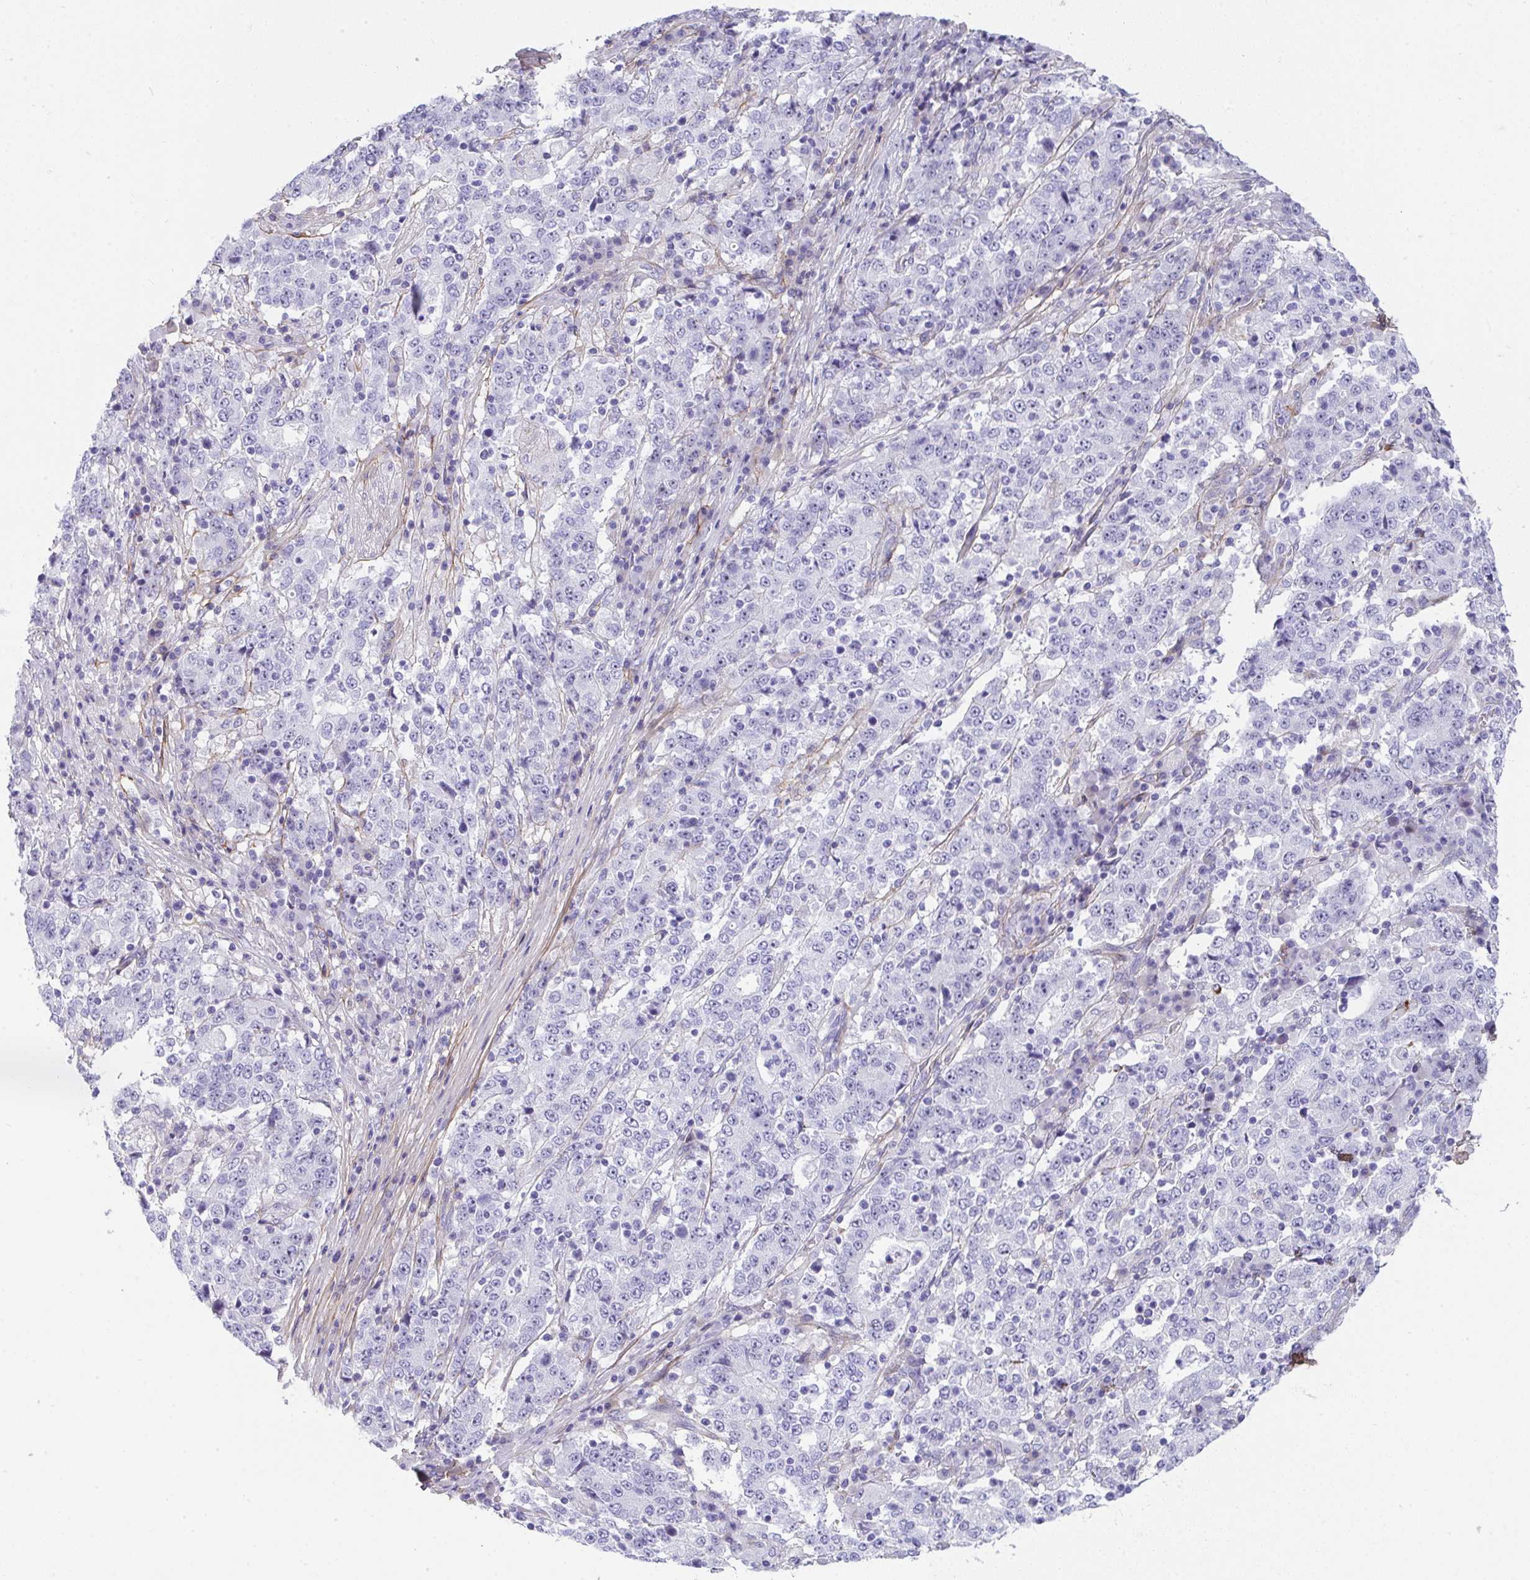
{"staining": {"intensity": "negative", "quantity": "none", "location": "none"}, "tissue": "stomach cancer", "cell_type": "Tumor cells", "image_type": "cancer", "snomed": [{"axis": "morphology", "description": "Adenocarcinoma, NOS"}, {"axis": "topography", "description": "Stomach"}], "caption": "DAB (3,3'-diaminobenzidine) immunohistochemical staining of human stomach cancer (adenocarcinoma) demonstrates no significant staining in tumor cells.", "gene": "LHFPL6", "patient": {"sex": "male", "age": 59}}